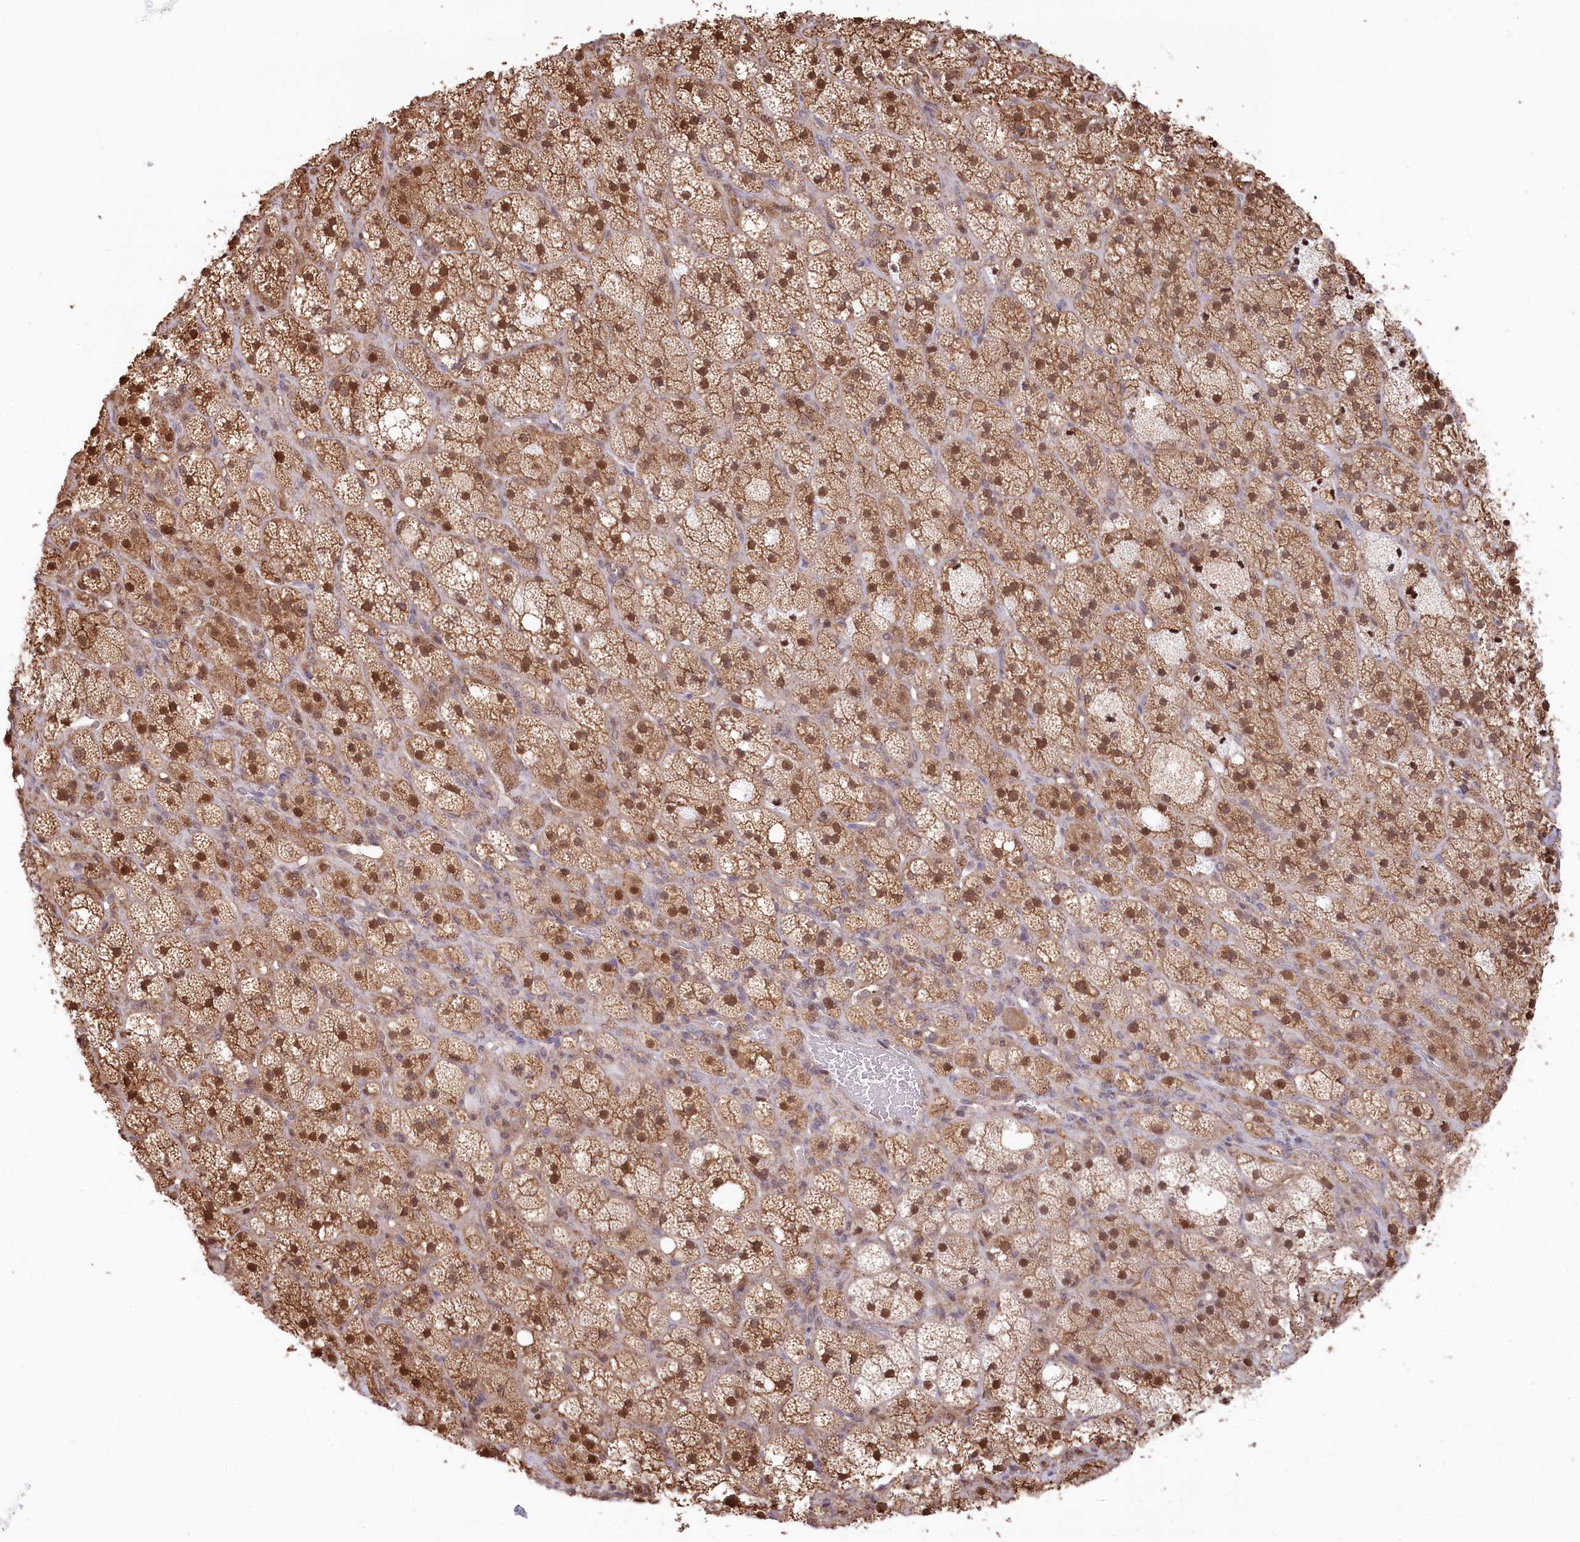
{"staining": {"intensity": "moderate", "quantity": ">75%", "location": "cytoplasmic/membranous,nuclear"}, "tissue": "adrenal gland", "cell_type": "Glandular cells", "image_type": "normal", "snomed": [{"axis": "morphology", "description": "Normal tissue, NOS"}, {"axis": "topography", "description": "Adrenal gland"}], "caption": "An immunohistochemistry photomicrograph of benign tissue is shown. Protein staining in brown shows moderate cytoplasmic/membranous,nuclear positivity in adrenal gland within glandular cells. (DAB IHC, brown staining for protein, blue staining for nuclei).", "gene": "PSMA1", "patient": {"sex": "male", "age": 61}}